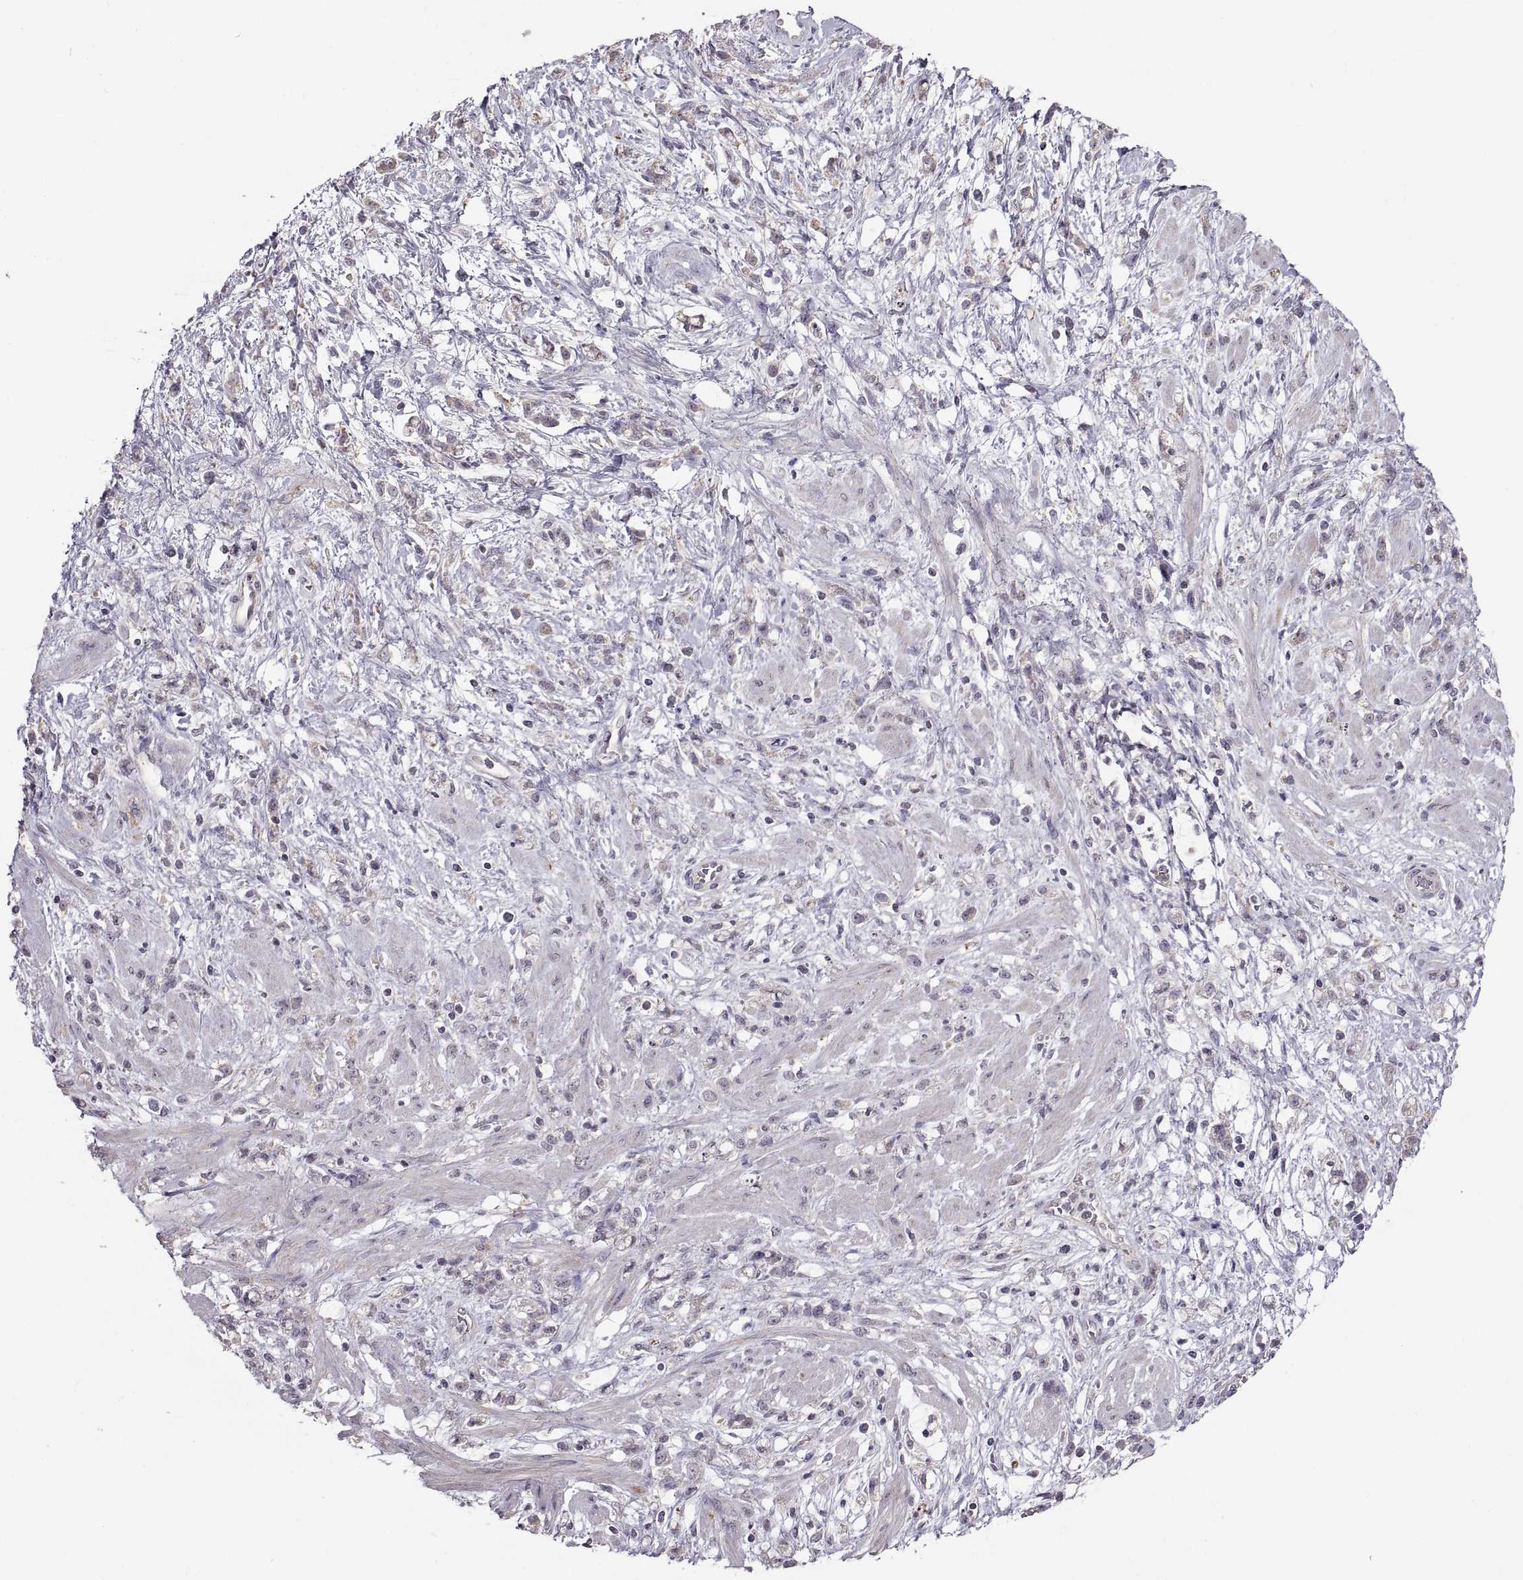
{"staining": {"intensity": "negative", "quantity": "none", "location": "none"}, "tissue": "stomach cancer", "cell_type": "Tumor cells", "image_type": "cancer", "snomed": [{"axis": "morphology", "description": "Adenocarcinoma, NOS"}, {"axis": "topography", "description": "Stomach"}], "caption": "DAB (3,3'-diaminobenzidine) immunohistochemical staining of human stomach cancer reveals no significant positivity in tumor cells. (Stains: DAB (3,3'-diaminobenzidine) IHC with hematoxylin counter stain, Microscopy: brightfield microscopy at high magnification).", "gene": "NMNAT2", "patient": {"sex": "female", "age": 60}}